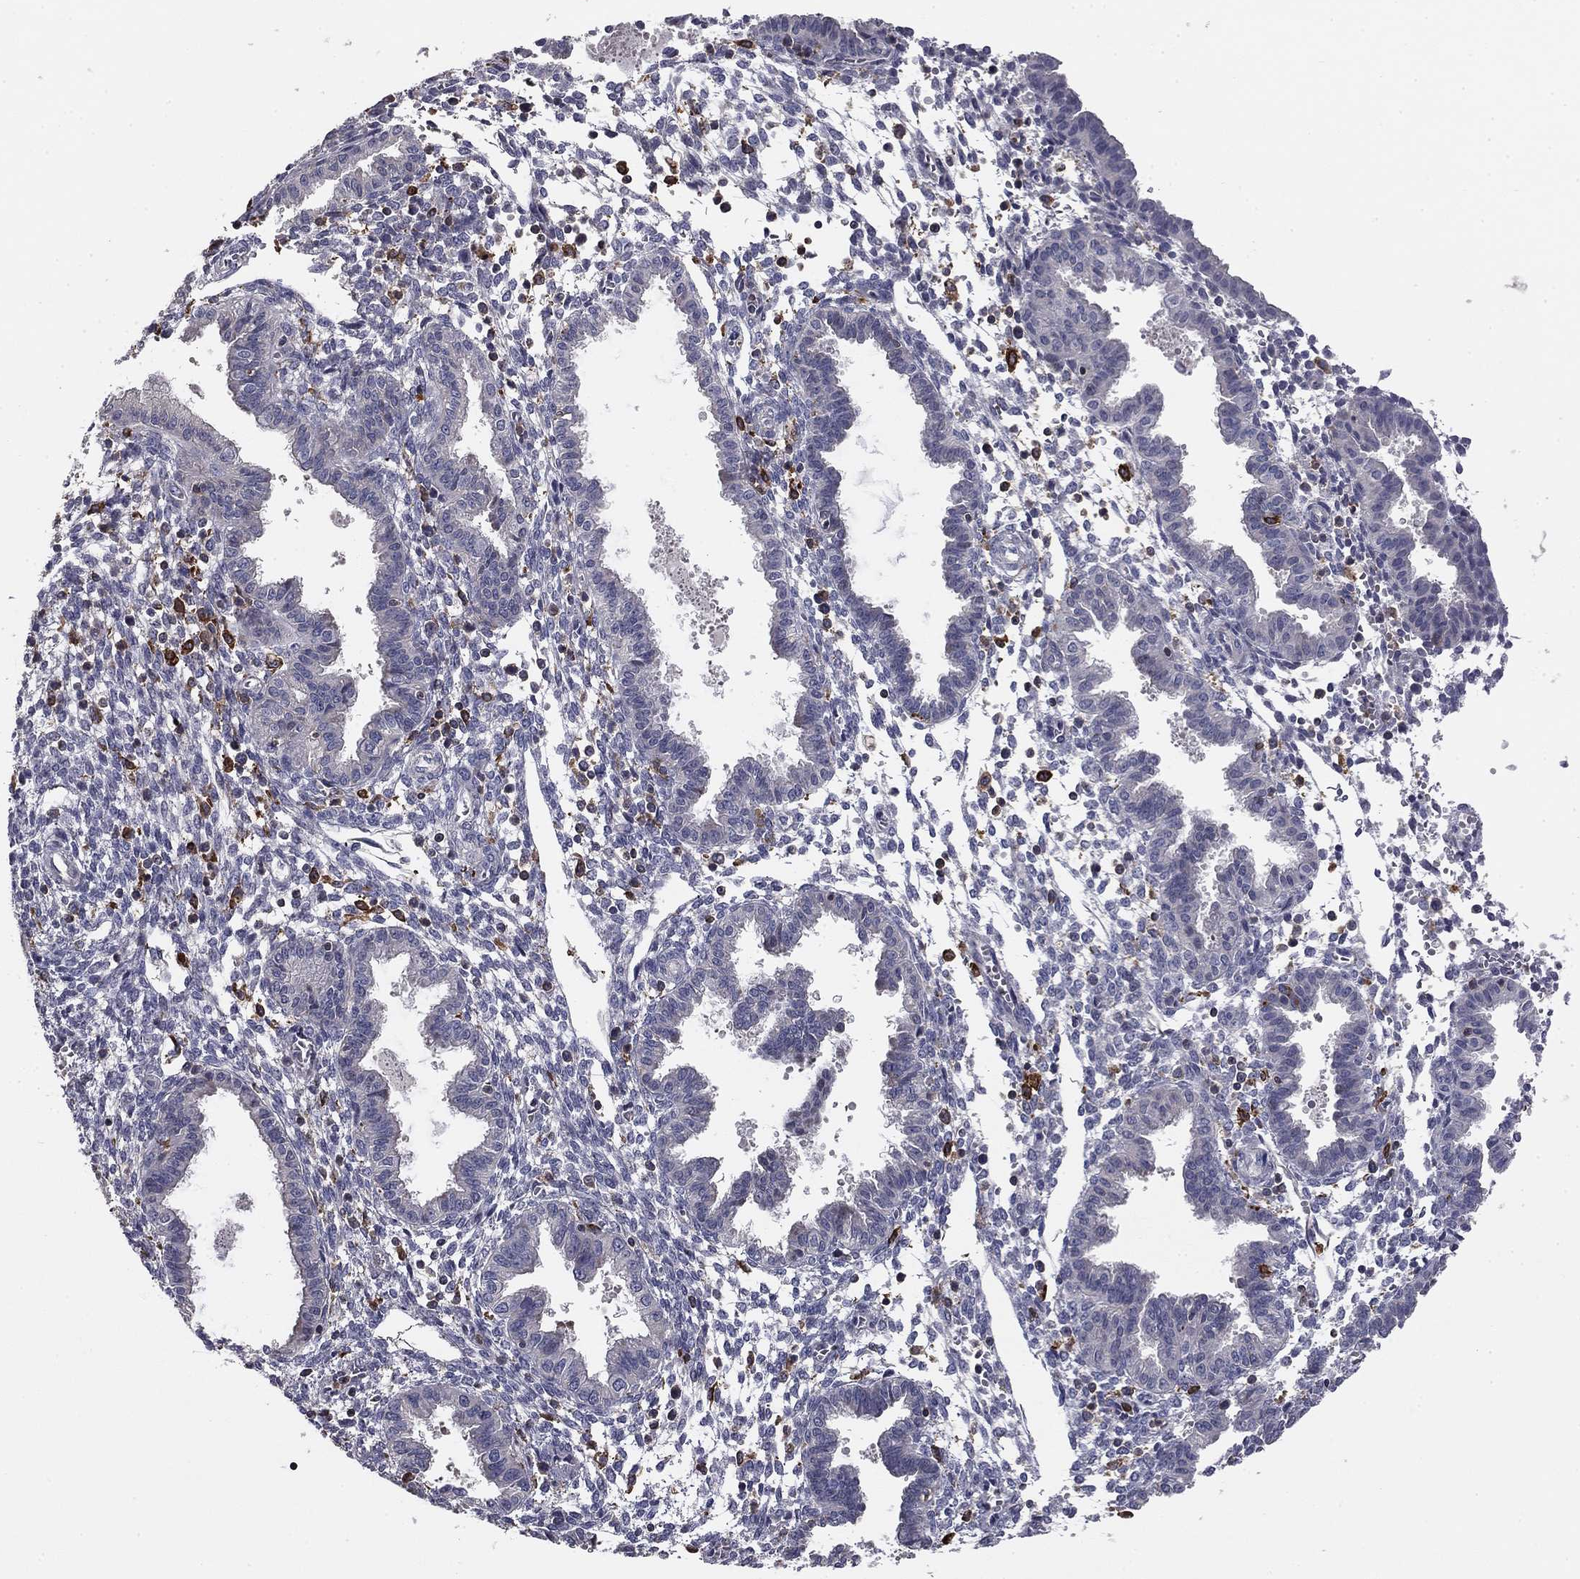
{"staining": {"intensity": "negative", "quantity": "none", "location": "none"}, "tissue": "endometrium", "cell_type": "Cells in endometrial stroma", "image_type": "normal", "snomed": [{"axis": "morphology", "description": "Normal tissue, NOS"}, {"axis": "topography", "description": "Endometrium"}], "caption": "Protein analysis of benign endometrium displays no significant positivity in cells in endometrial stroma.", "gene": "PLCB2", "patient": {"sex": "female", "age": 37}}